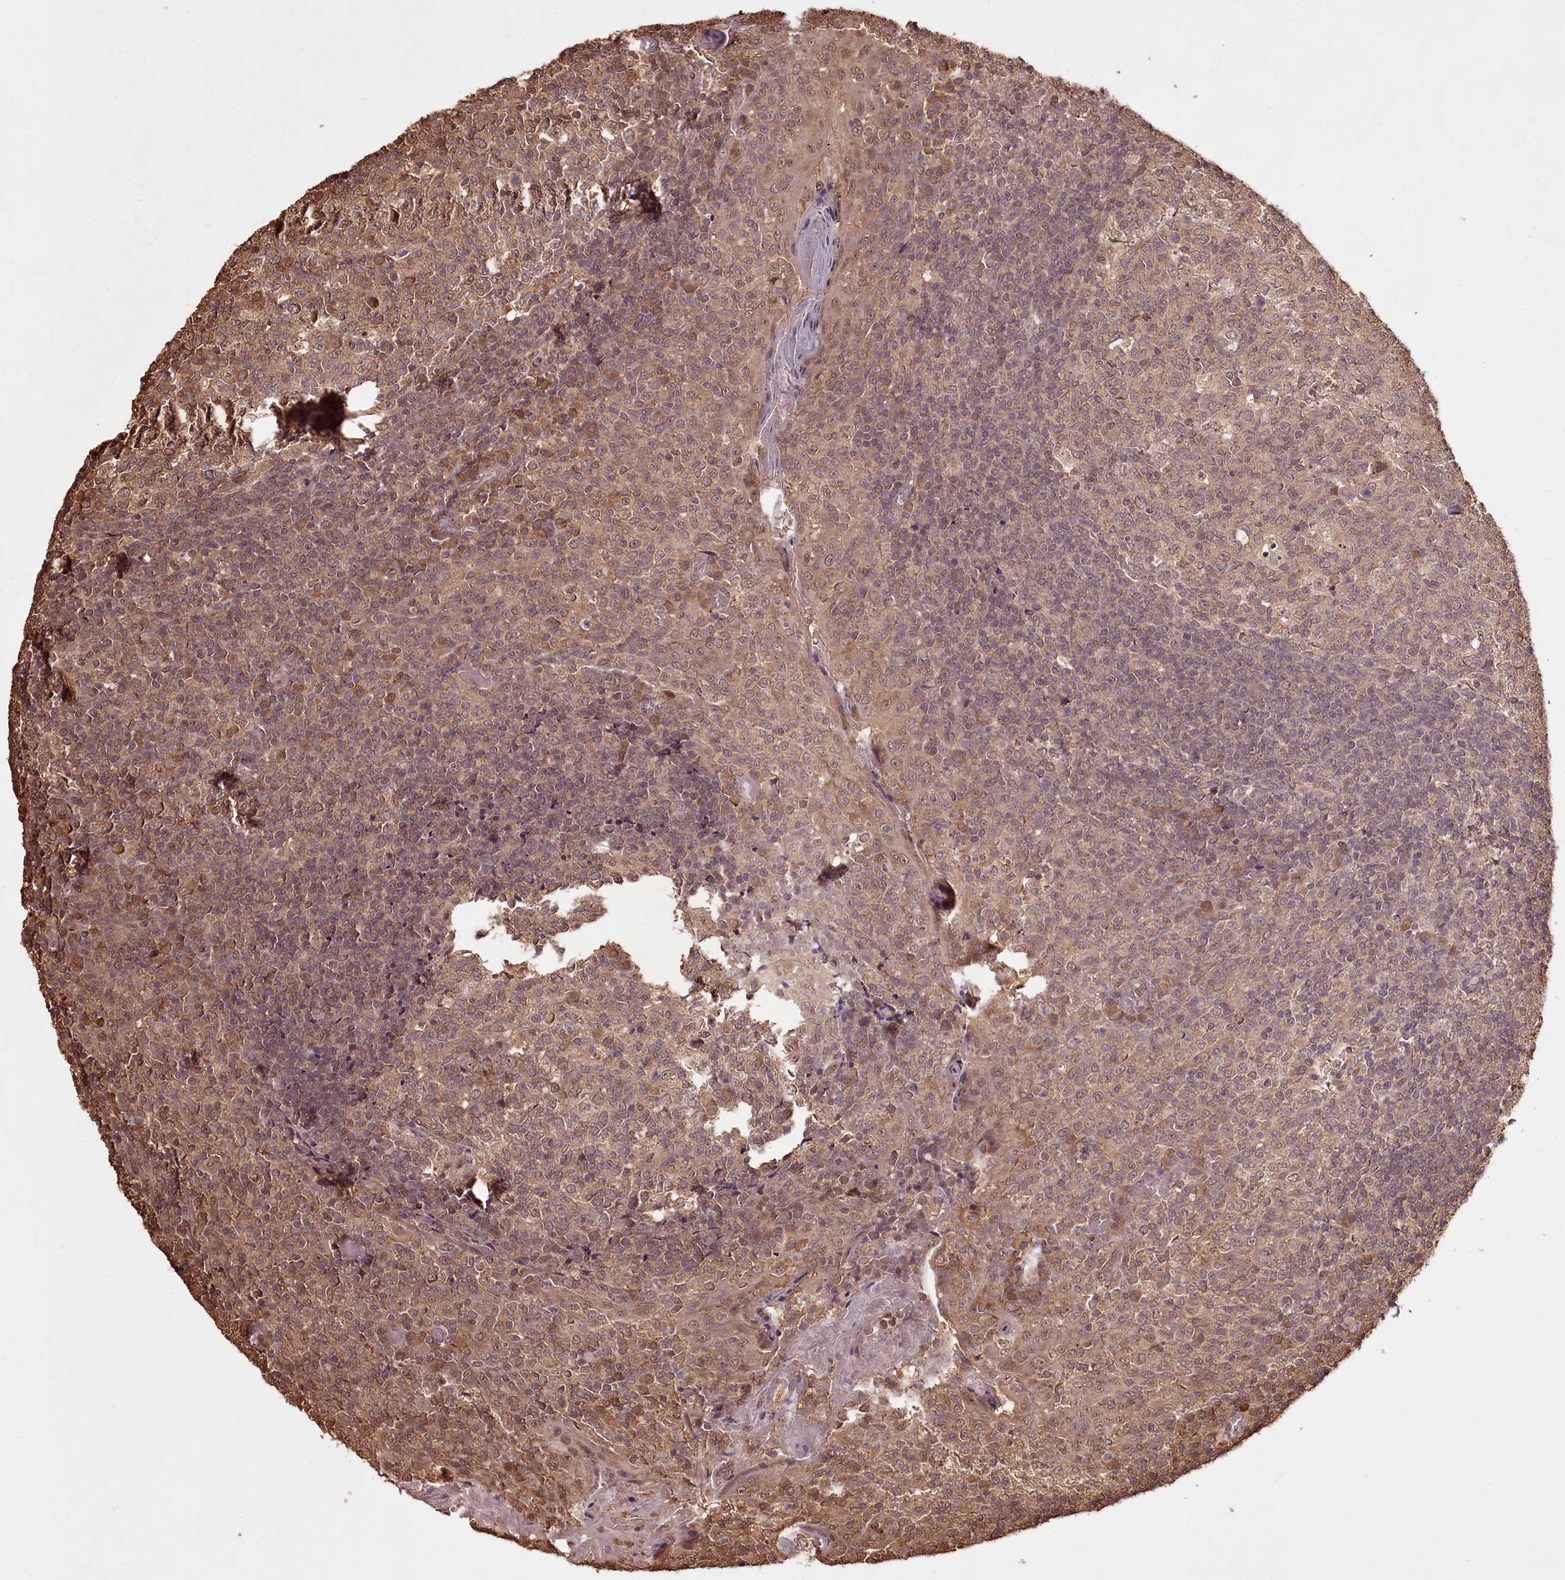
{"staining": {"intensity": "moderate", "quantity": "25%-75%", "location": "cytoplasmic/membranous"}, "tissue": "tonsil", "cell_type": "Germinal center cells", "image_type": "normal", "snomed": [{"axis": "morphology", "description": "Normal tissue, NOS"}, {"axis": "topography", "description": "Tonsil"}], "caption": "Protein analysis of benign tonsil exhibits moderate cytoplasmic/membranous positivity in about 25%-75% of germinal center cells.", "gene": "NPRL2", "patient": {"sex": "female", "age": 19}}